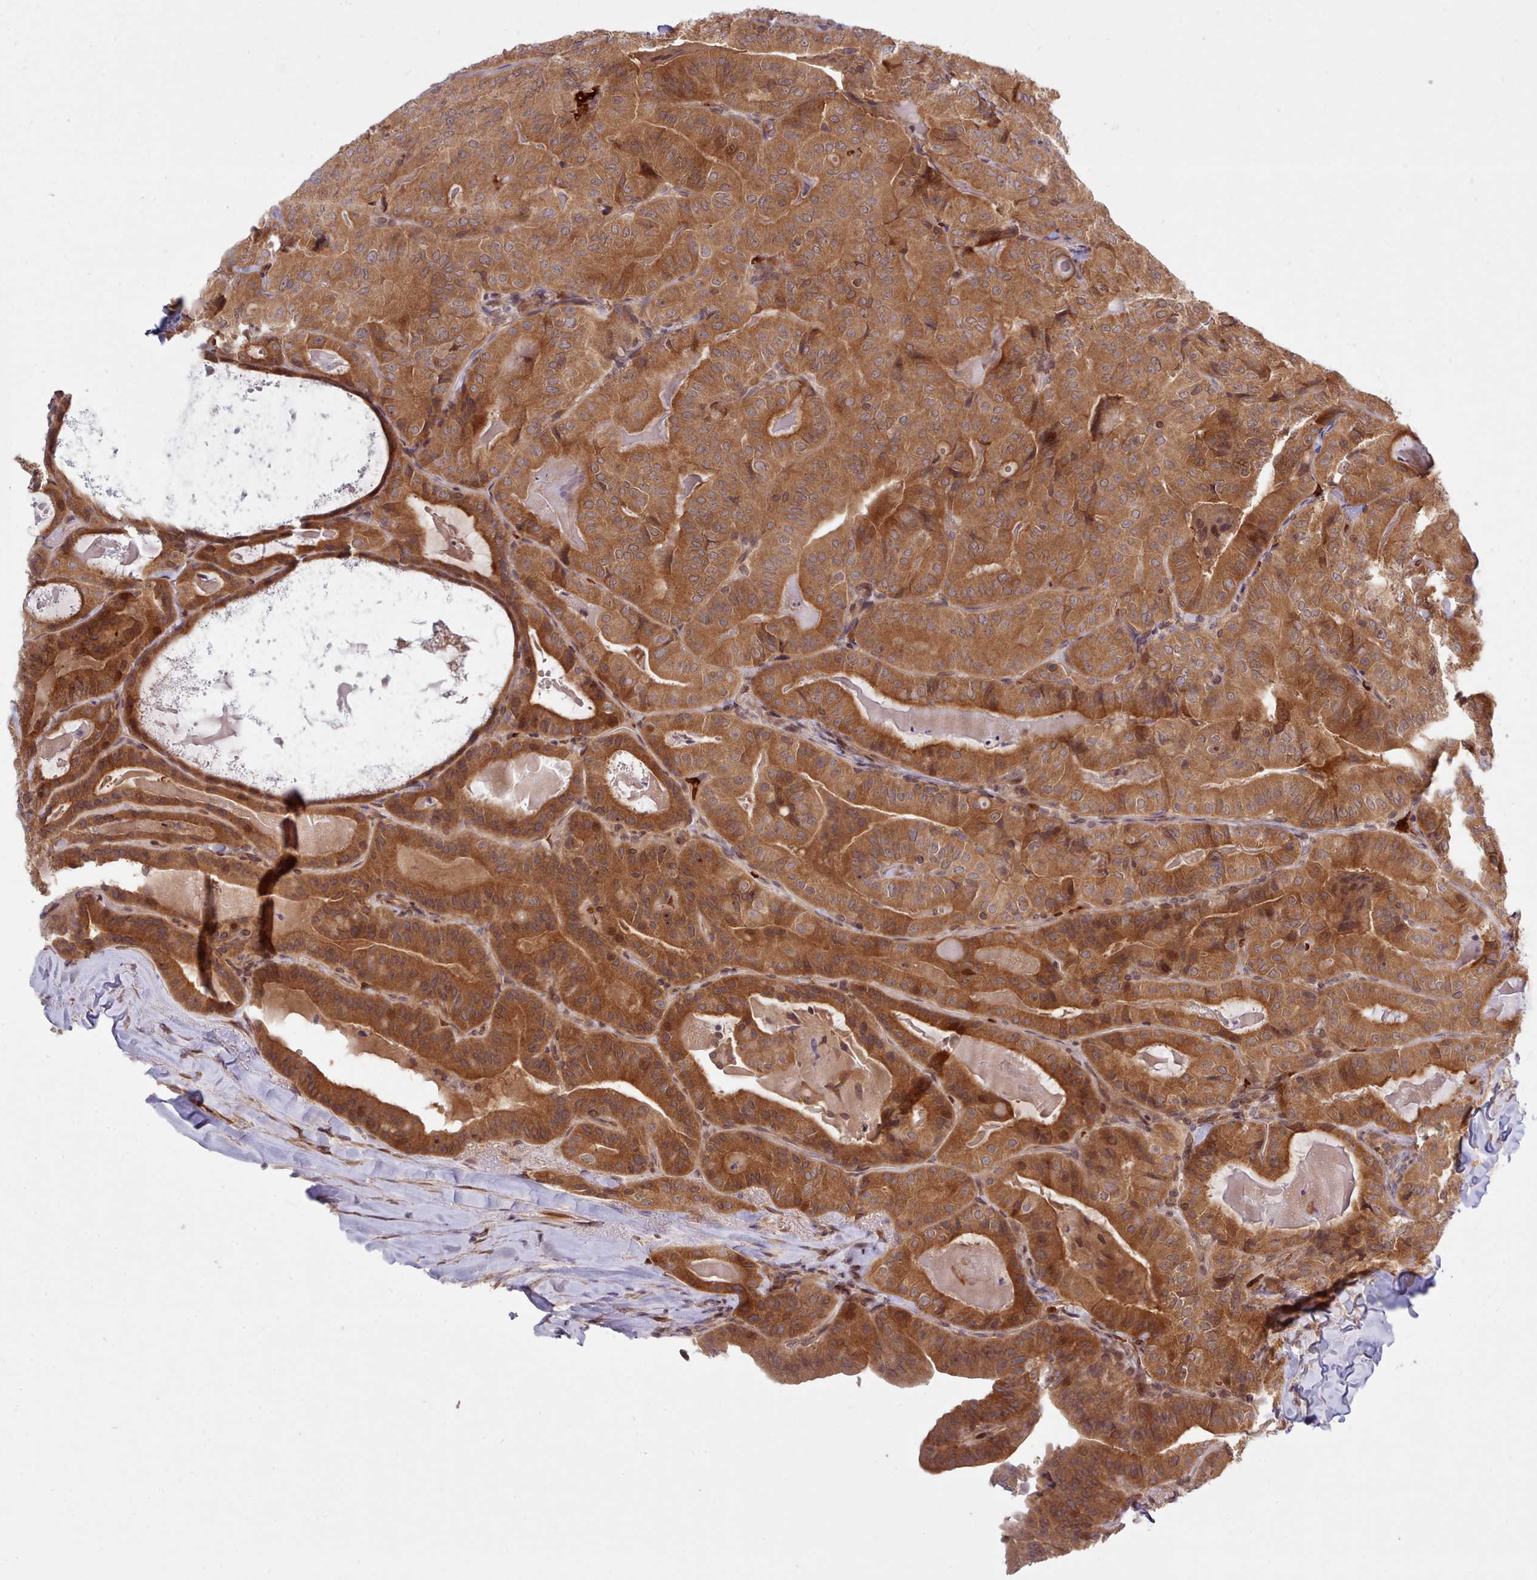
{"staining": {"intensity": "moderate", "quantity": ">75%", "location": "cytoplasmic/membranous,nuclear"}, "tissue": "thyroid cancer", "cell_type": "Tumor cells", "image_type": "cancer", "snomed": [{"axis": "morphology", "description": "Papillary adenocarcinoma, NOS"}, {"axis": "topography", "description": "Thyroid gland"}], "caption": "This micrograph exhibits immunohistochemistry (IHC) staining of thyroid cancer (papillary adenocarcinoma), with medium moderate cytoplasmic/membranous and nuclear staining in about >75% of tumor cells.", "gene": "UBE2G1", "patient": {"sex": "female", "age": 68}}